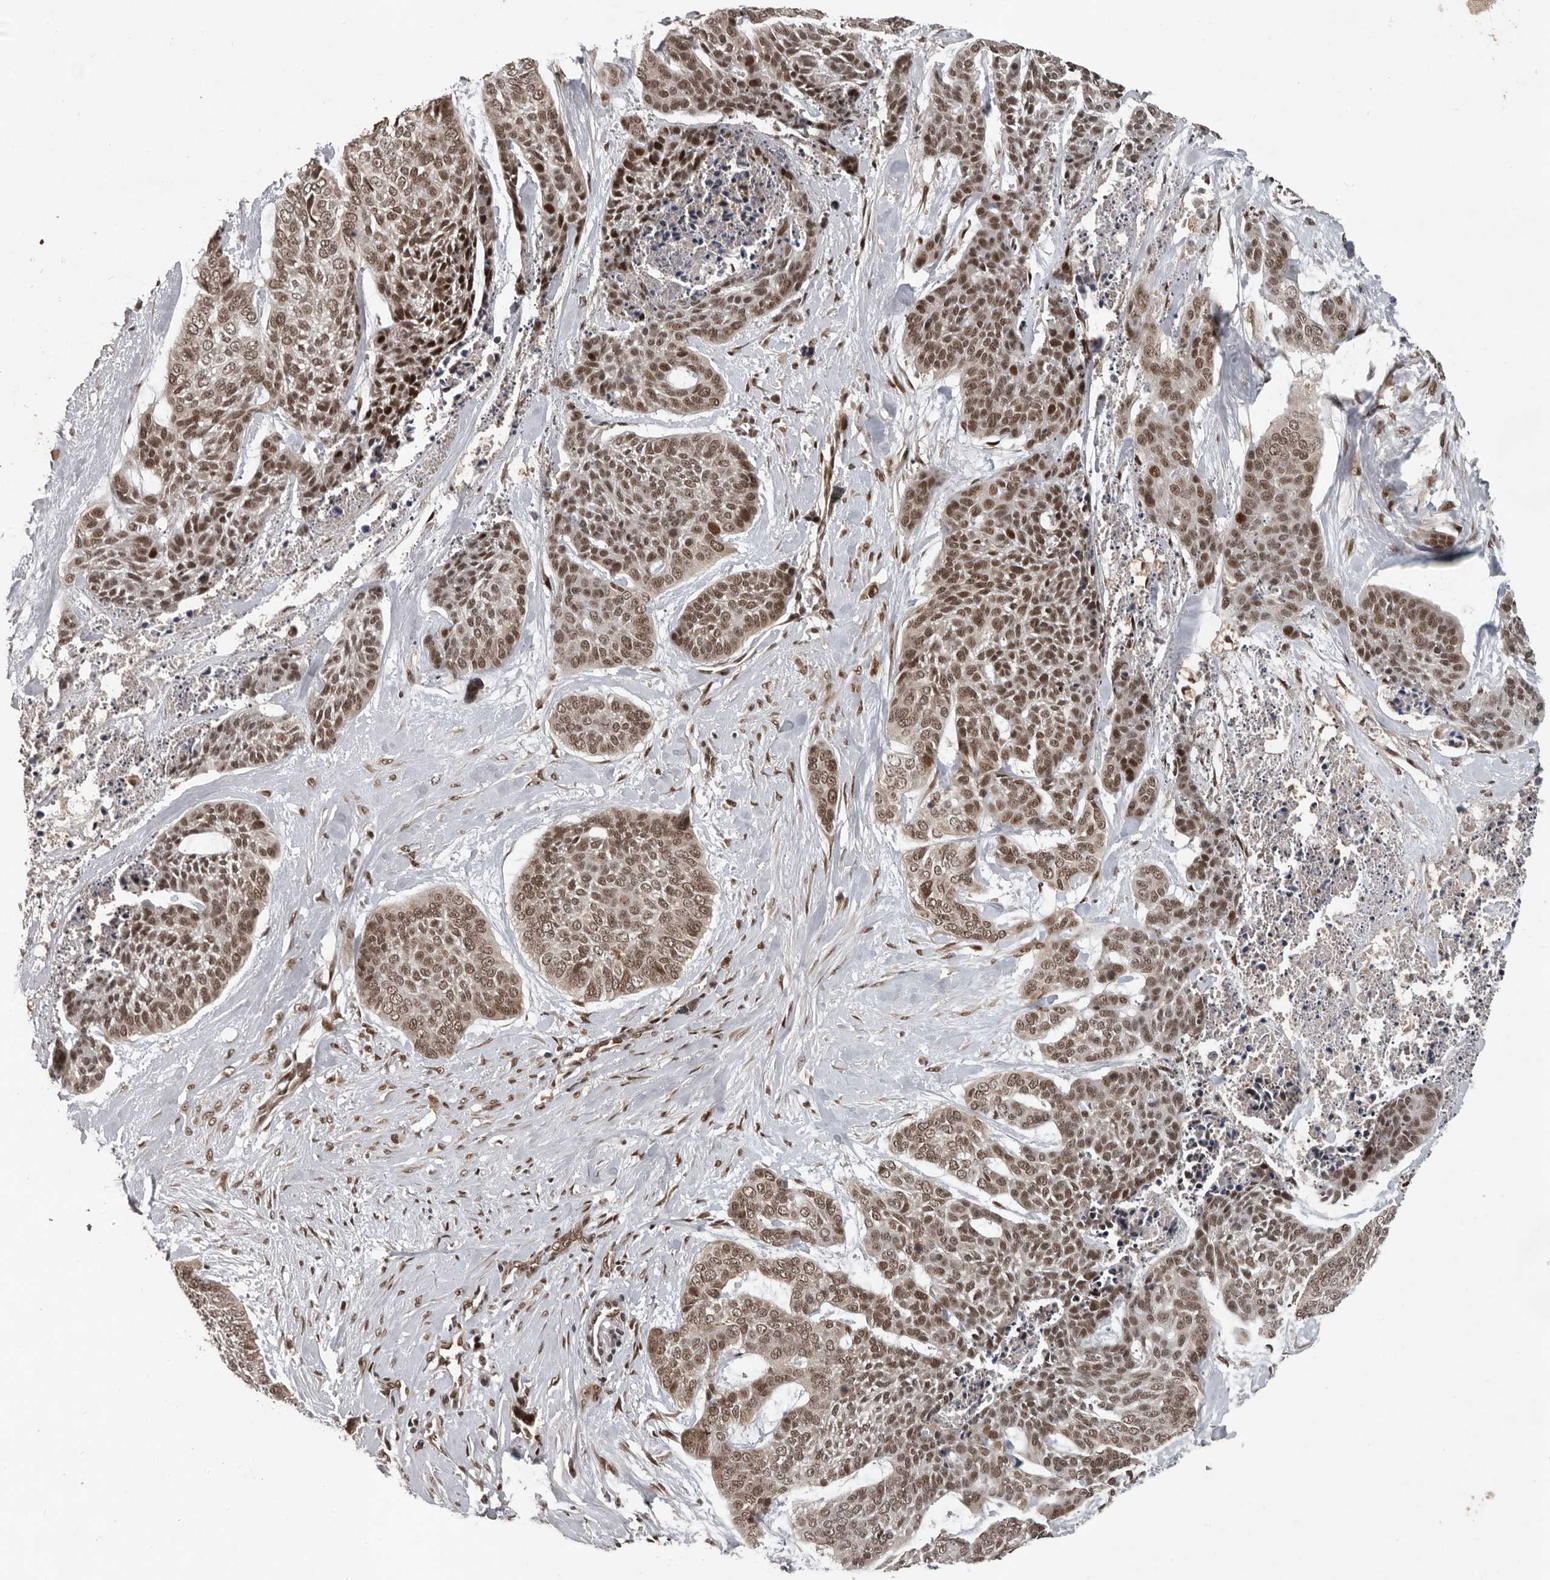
{"staining": {"intensity": "moderate", "quantity": ">75%", "location": "cytoplasmic/membranous,nuclear"}, "tissue": "skin cancer", "cell_type": "Tumor cells", "image_type": "cancer", "snomed": [{"axis": "morphology", "description": "Basal cell carcinoma"}, {"axis": "topography", "description": "Skin"}], "caption": "This is a micrograph of IHC staining of basal cell carcinoma (skin), which shows moderate staining in the cytoplasmic/membranous and nuclear of tumor cells.", "gene": "CDC27", "patient": {"sex": "female", "age": 64}}